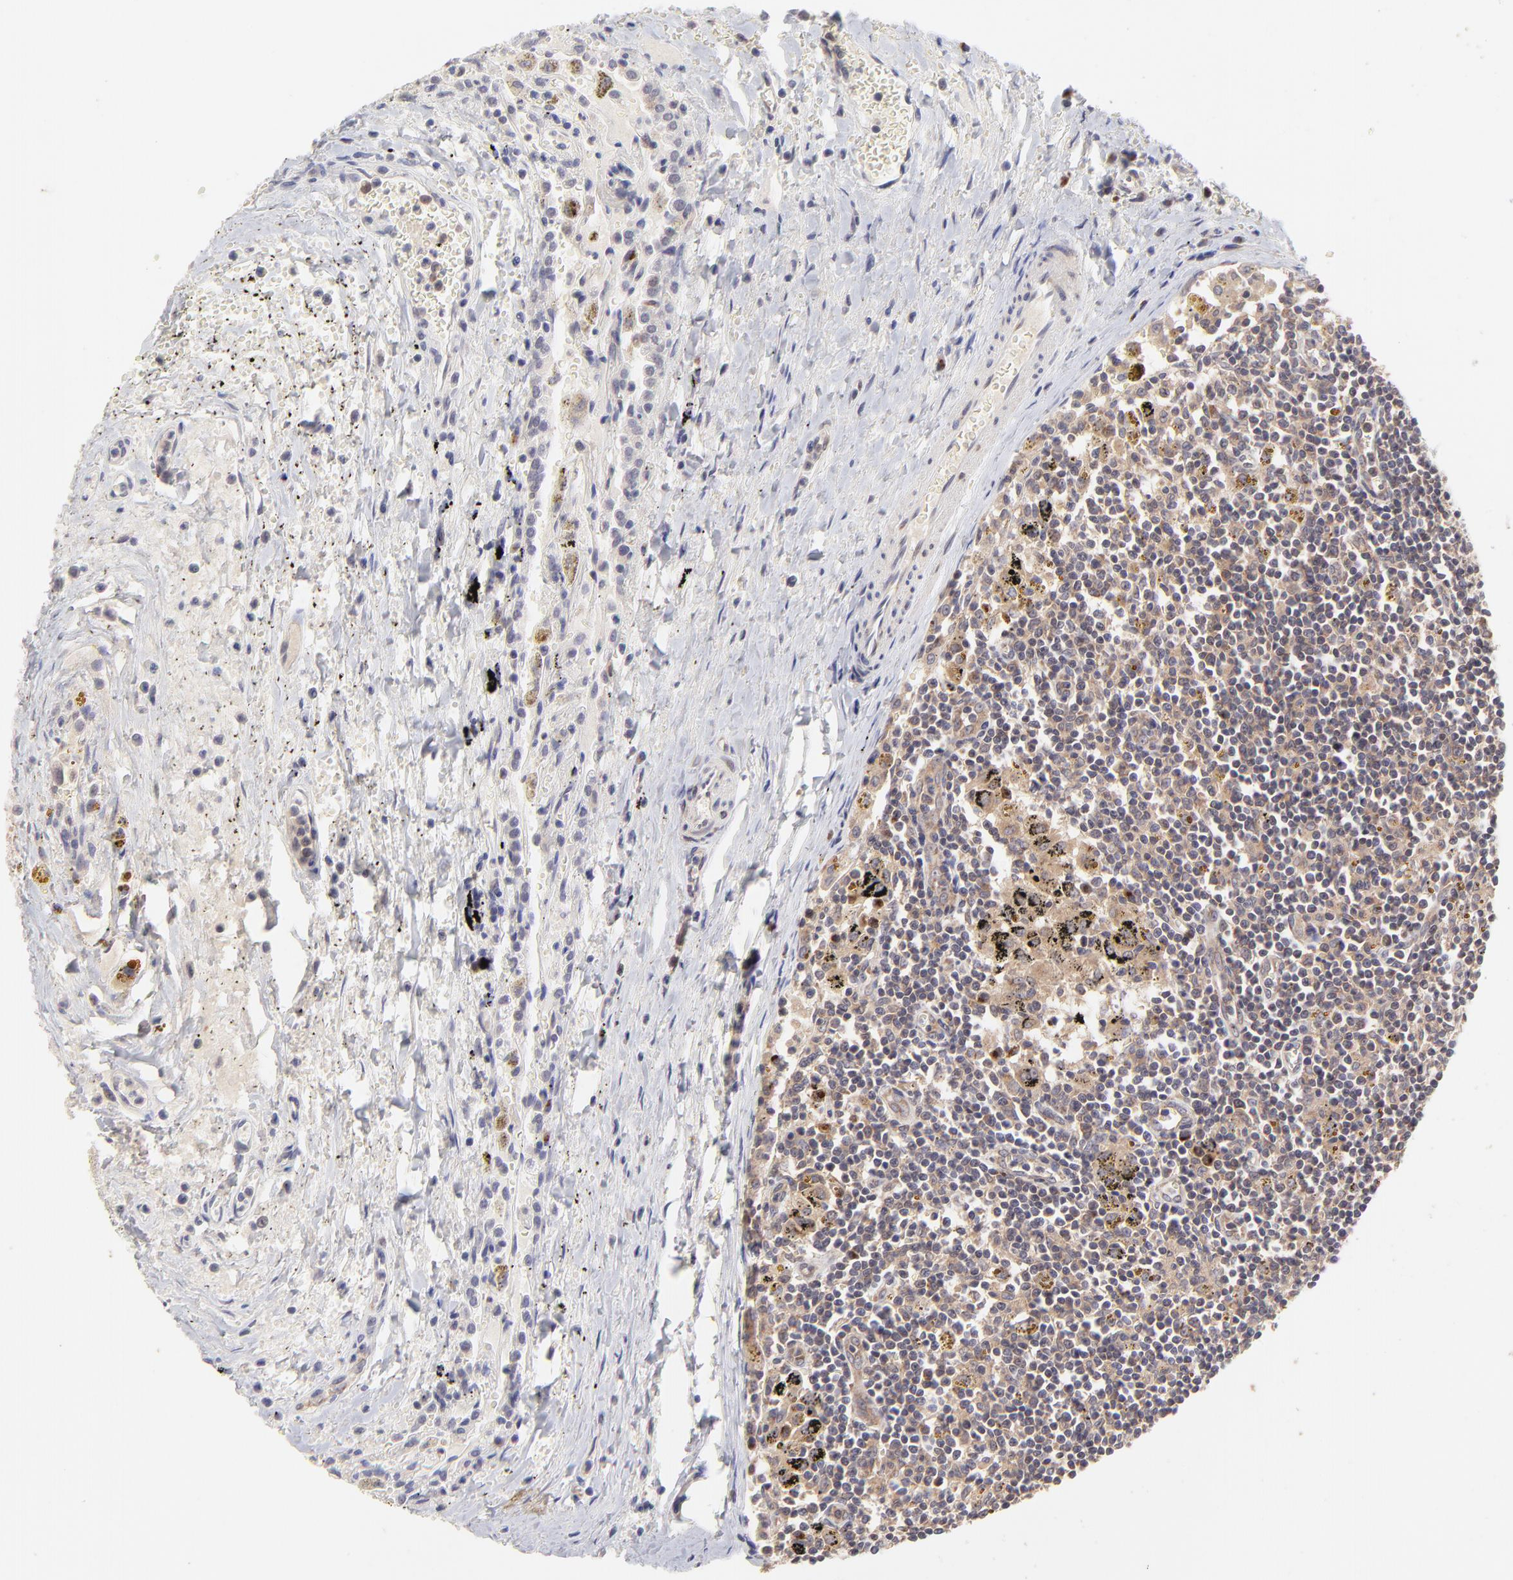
{"staining": {"intensity": "moderate", "quantity": ">75%", "location": "cytoplasmic/membranous"}, "tissue": "carcinoid", "cell_type": "Tumor cells", "image_type": "cancer", "snomed": [{"axis": "morphology", "description": "Carcinoid, malignant, NOS"}, {"axis": "topography", "description": "Bronchus"}], "caption": "Human carcinoid stained with a protein marker shows moderate staining in tumor cells.", "gene": "TNRC6B", "patient": {"sex": "male", "age": 55}}